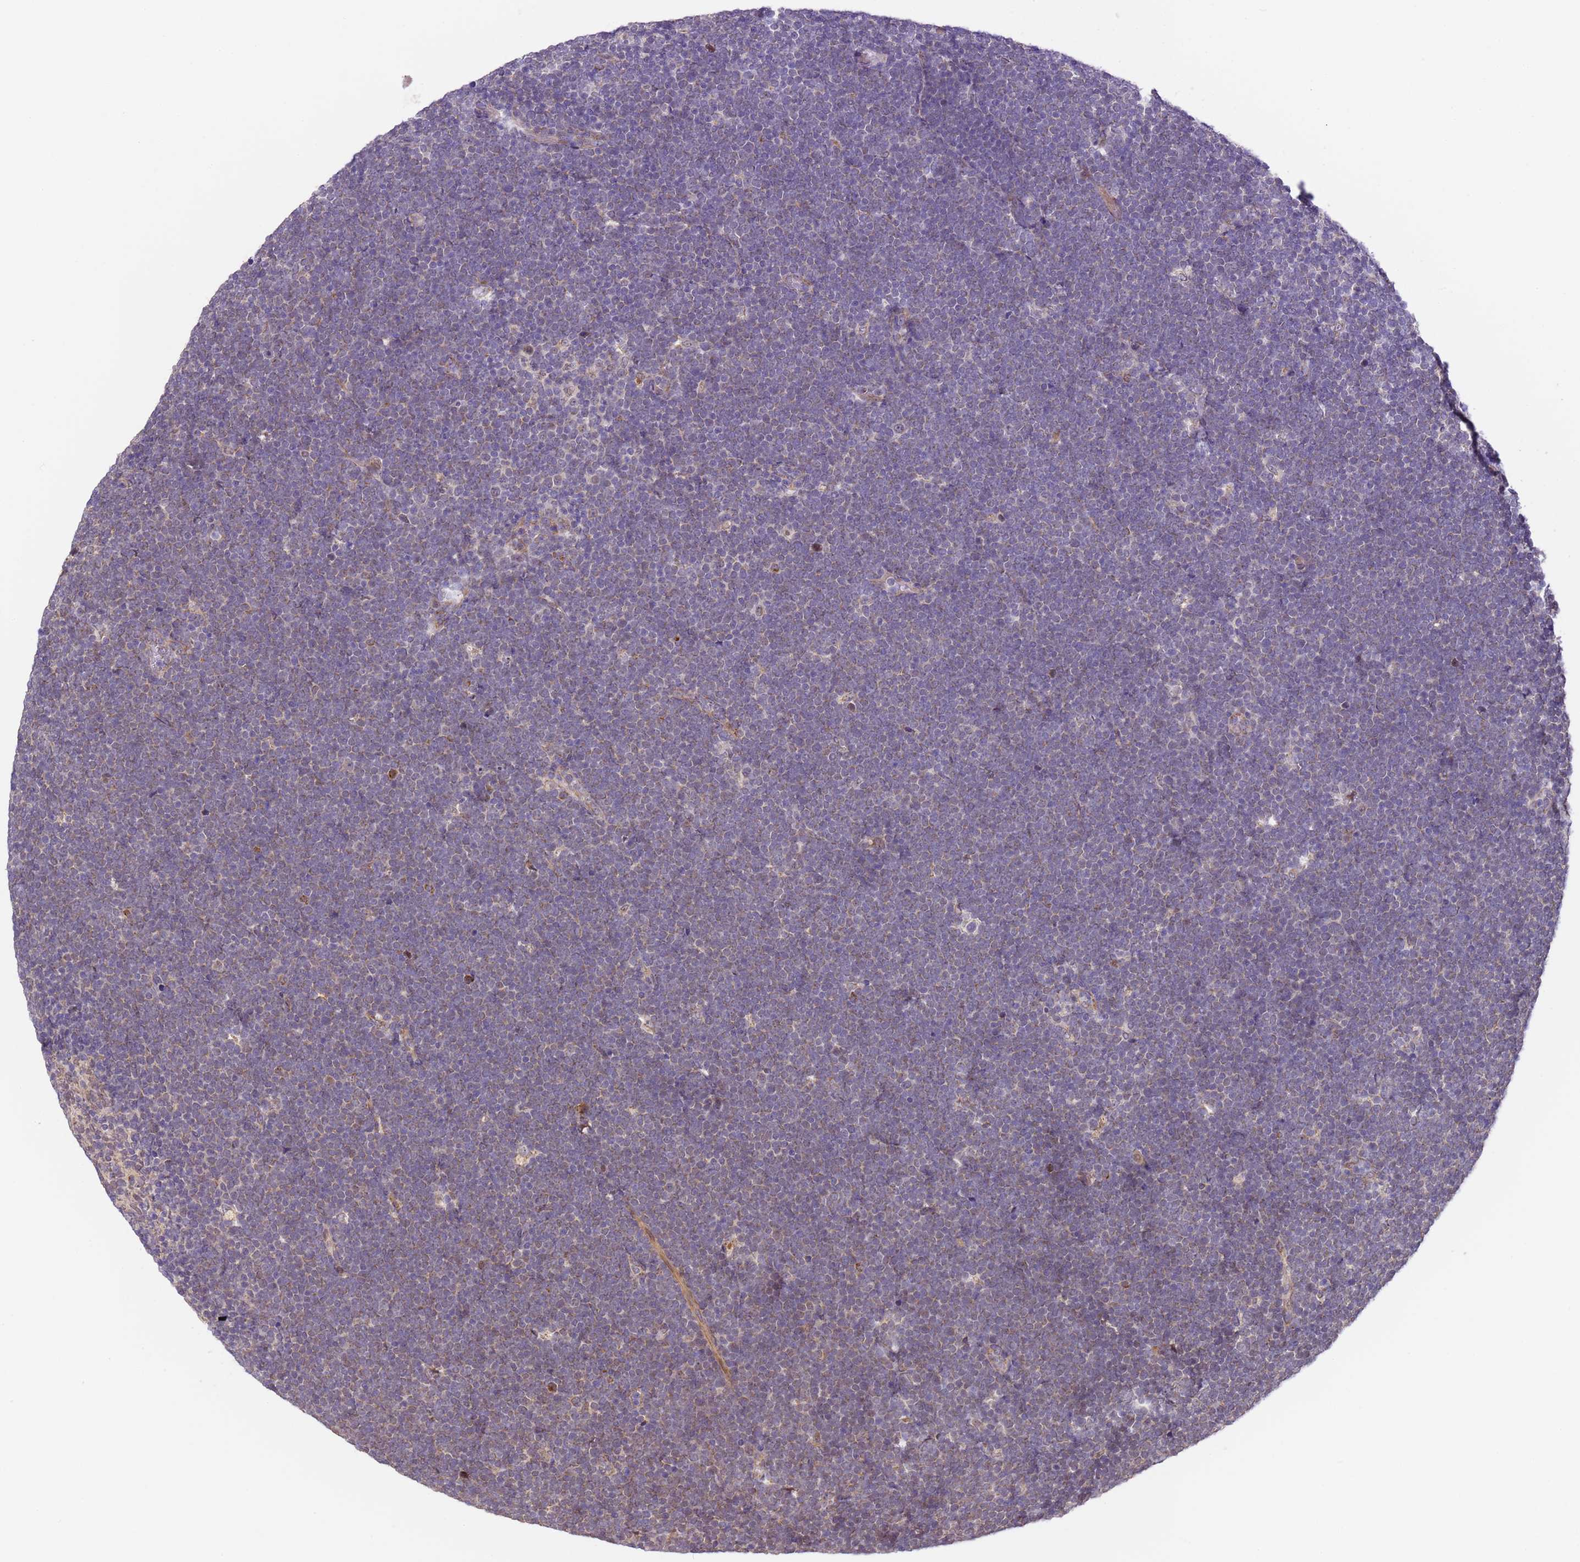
{"staining": {"intensity": "weak", "quantity": "25%-75%", "location": "cytoplasmic/membranous"}, "tissue": "lymphoma", "cell_type": "Tumor cells", "image_type": "cancer", "snomed": [{"axis": "morphology", "description": "Malignant lymphoma, non-Hodgkin's type, High grade"}, {"axis": "topography", "description": "Lymph node"}], "caption": "High-power microscopy captured an immunohistochemistry micrograph of malignant lymphoma, non-Hodgkin's type (high-grade), revealing weak cytoplasmic/membranous expression in approximately 25%-75% of tumor cells.", "gene": "RAPGEF3", "patient": {"sex": "male", "age": 13}}